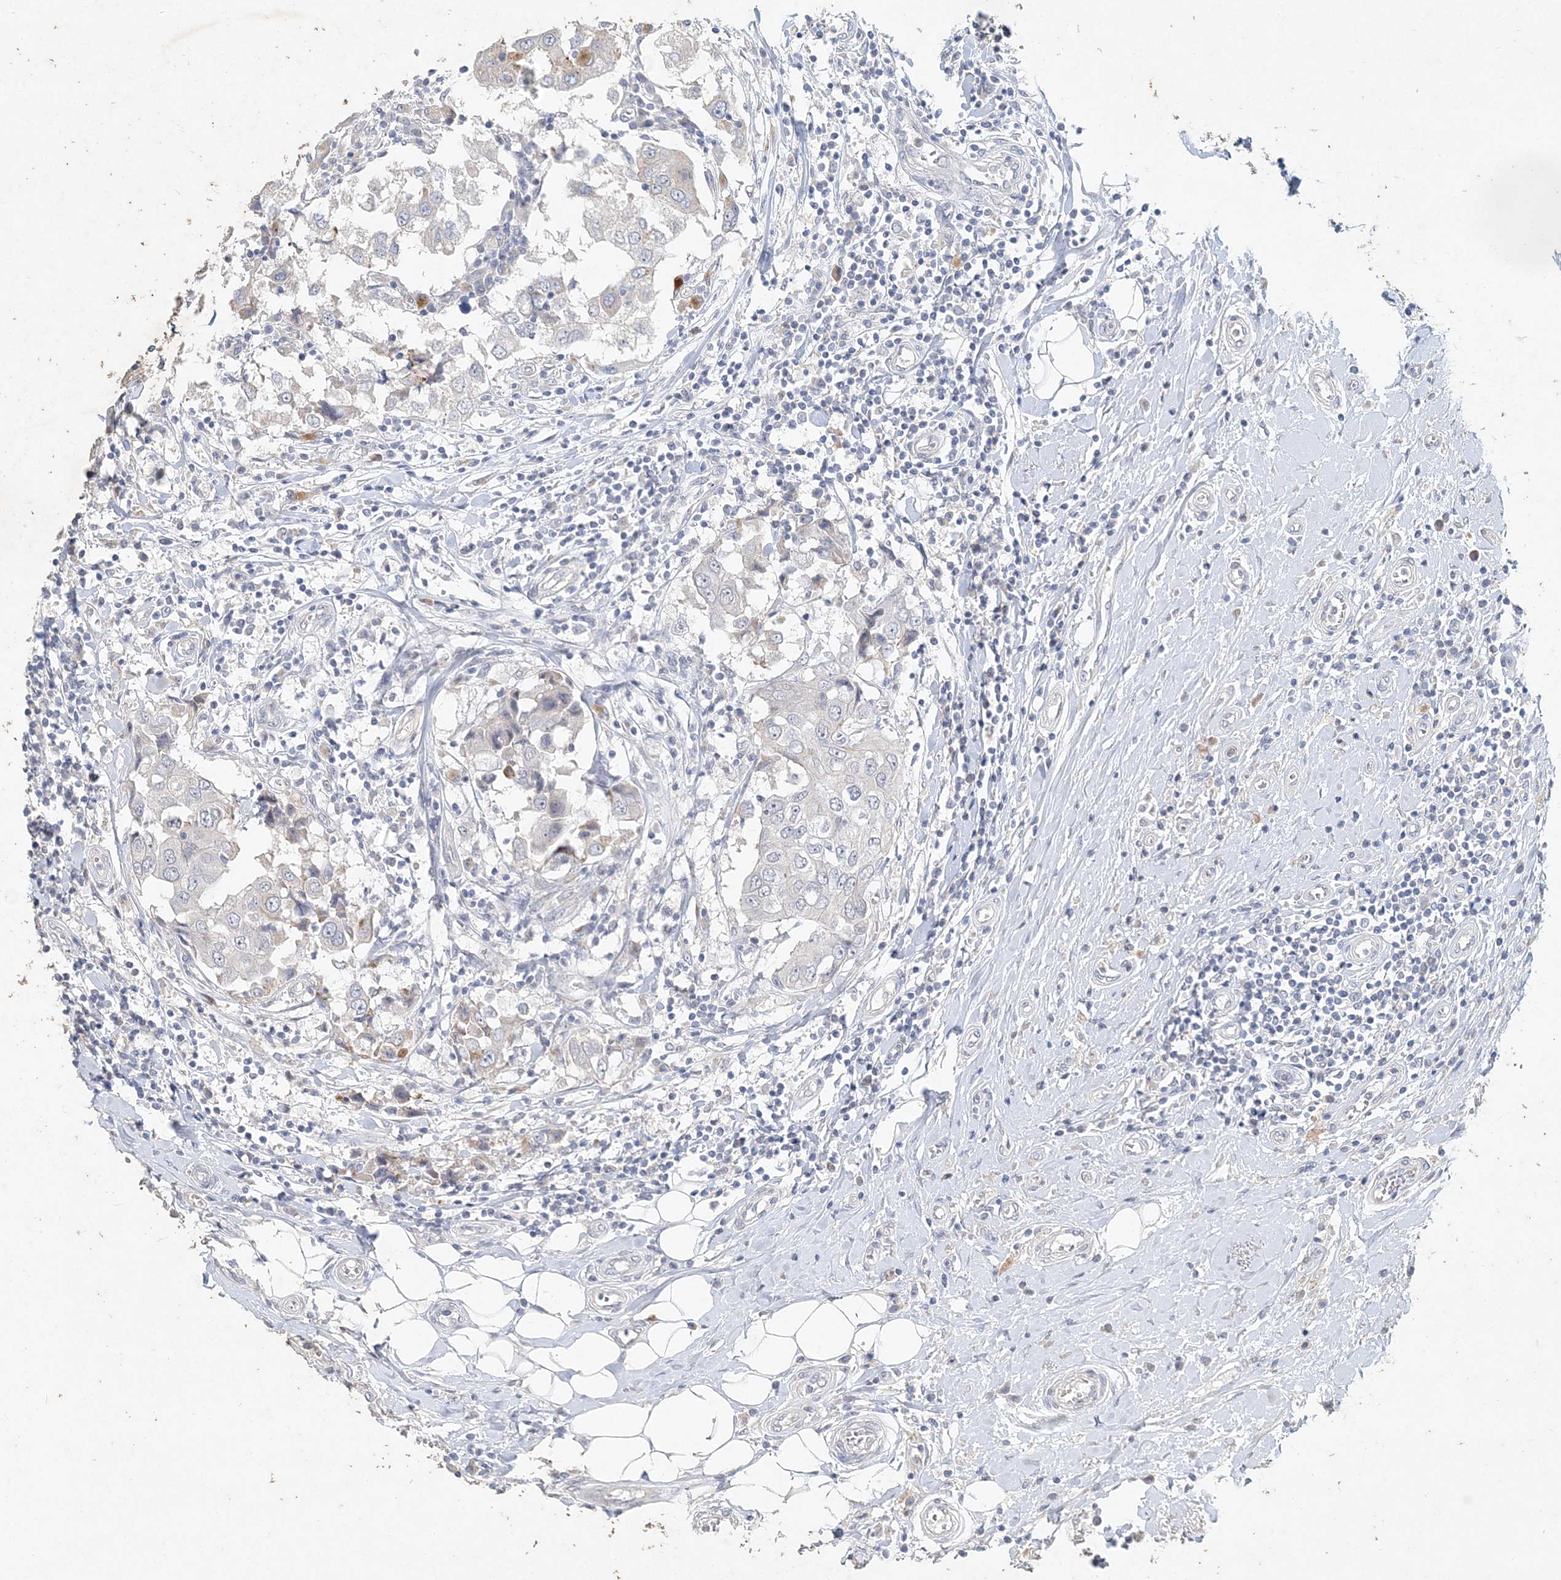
{"staining": {"intensity": "negative", "quantity": "none", "location": "none"}, "tissue": "breast cancer", "cell_type": "Tumor cells", "image_type": "cancer", "snomed": [{"axis": "morphology", "description": "Duct carcinoma"}, {"axis": "topography", "description": "Breast"}], "caption": "Immunohistochemical staining of infiltrating ductal carcinoma (breast) exhibits no significant expression in tumor cells.", "gene": "DNAH5", "patient": {"sex": "female", "age": 27}}